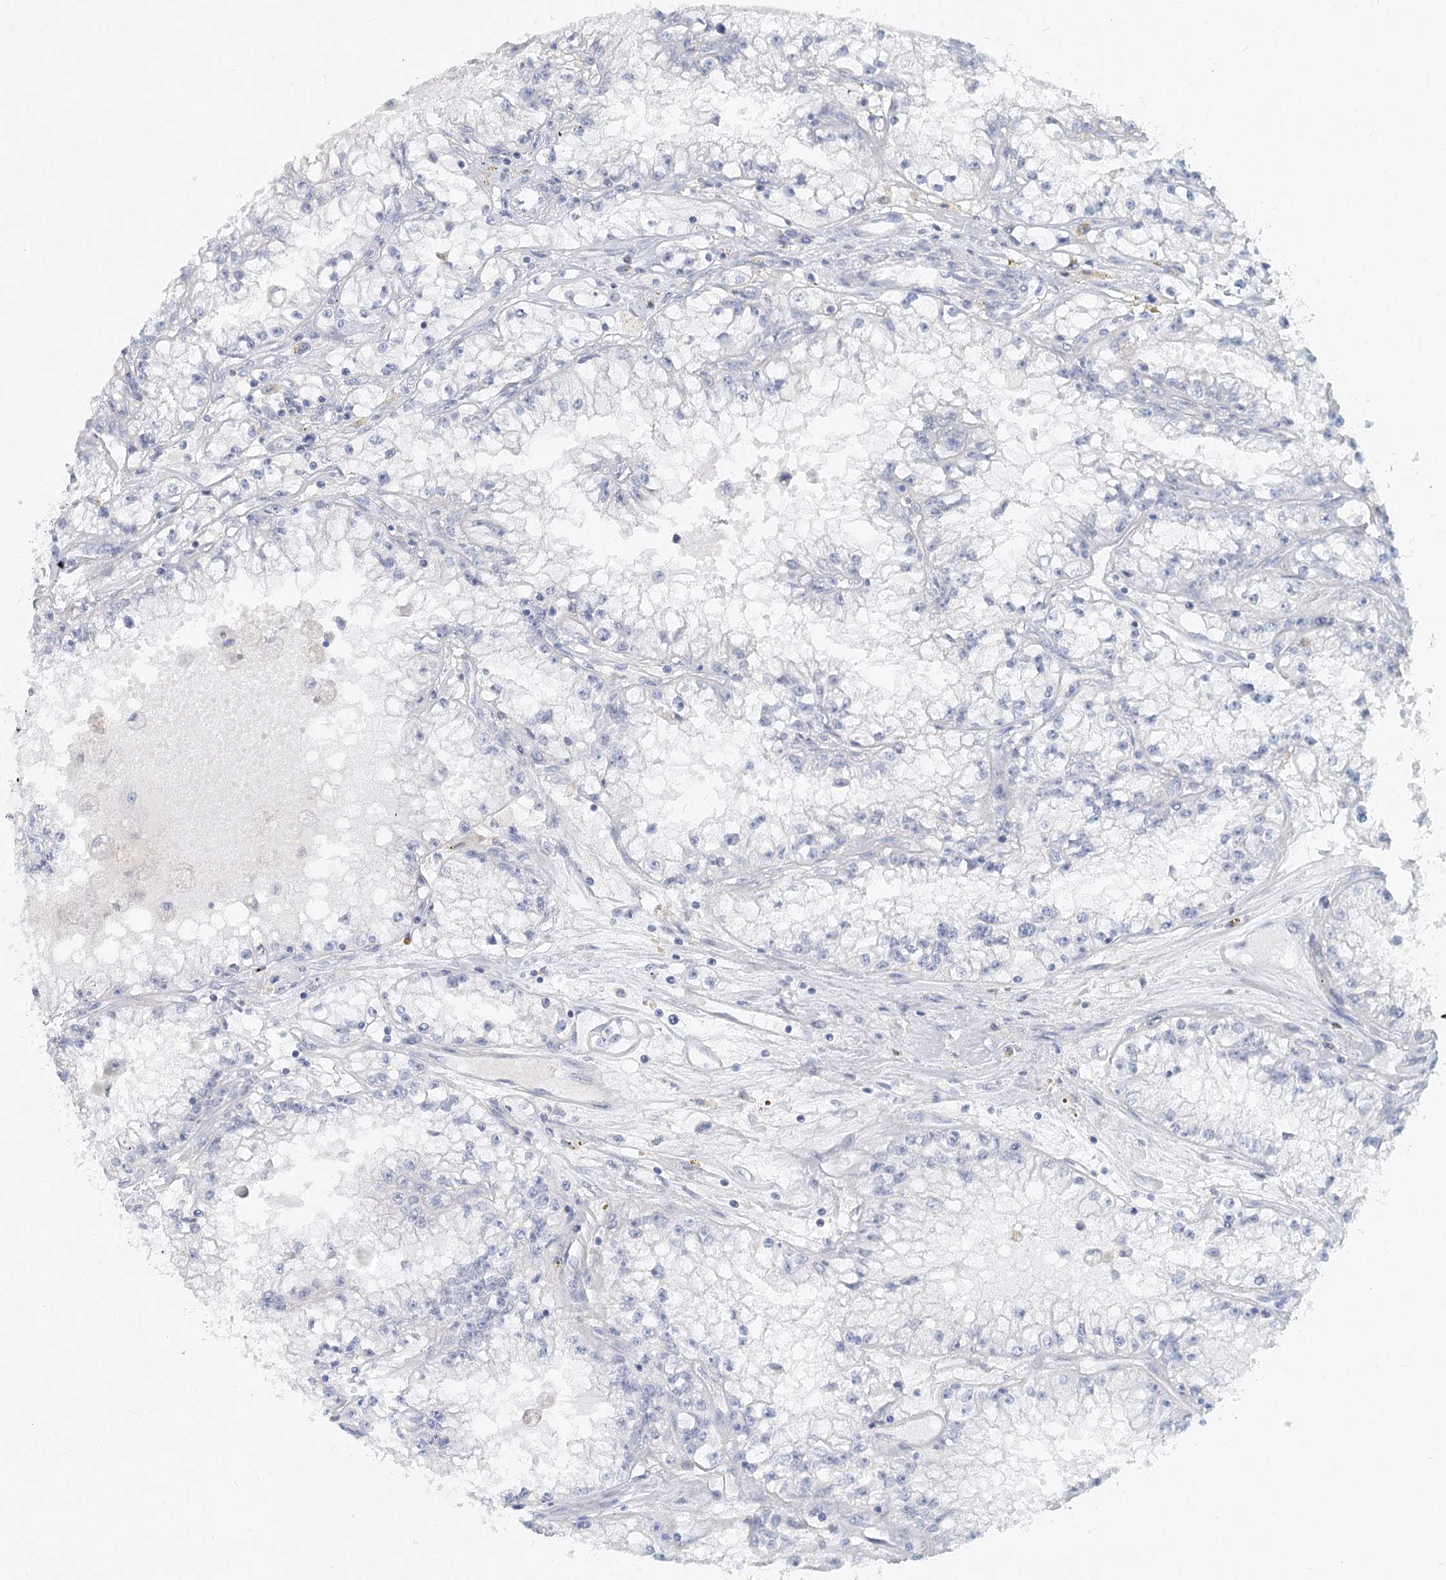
{"staining": {"intensity": "negative", "quantity": "none", "location": "none"}, "tissue": "renal cancer", "cell_type": "Tumor cells", "image_type": "cancer", "snomed": [{"axis": "morphology", "description": "Adenocarcinoma, NOS"}, {"axis": "topography", "description": "Kidney"}], "caption": "Photomicrograph shows no significant protein staining in tumor cells of renal adenocarcinoma.", "gene": "DNMBP", "patient": {"sex": "male", "age": 56}}